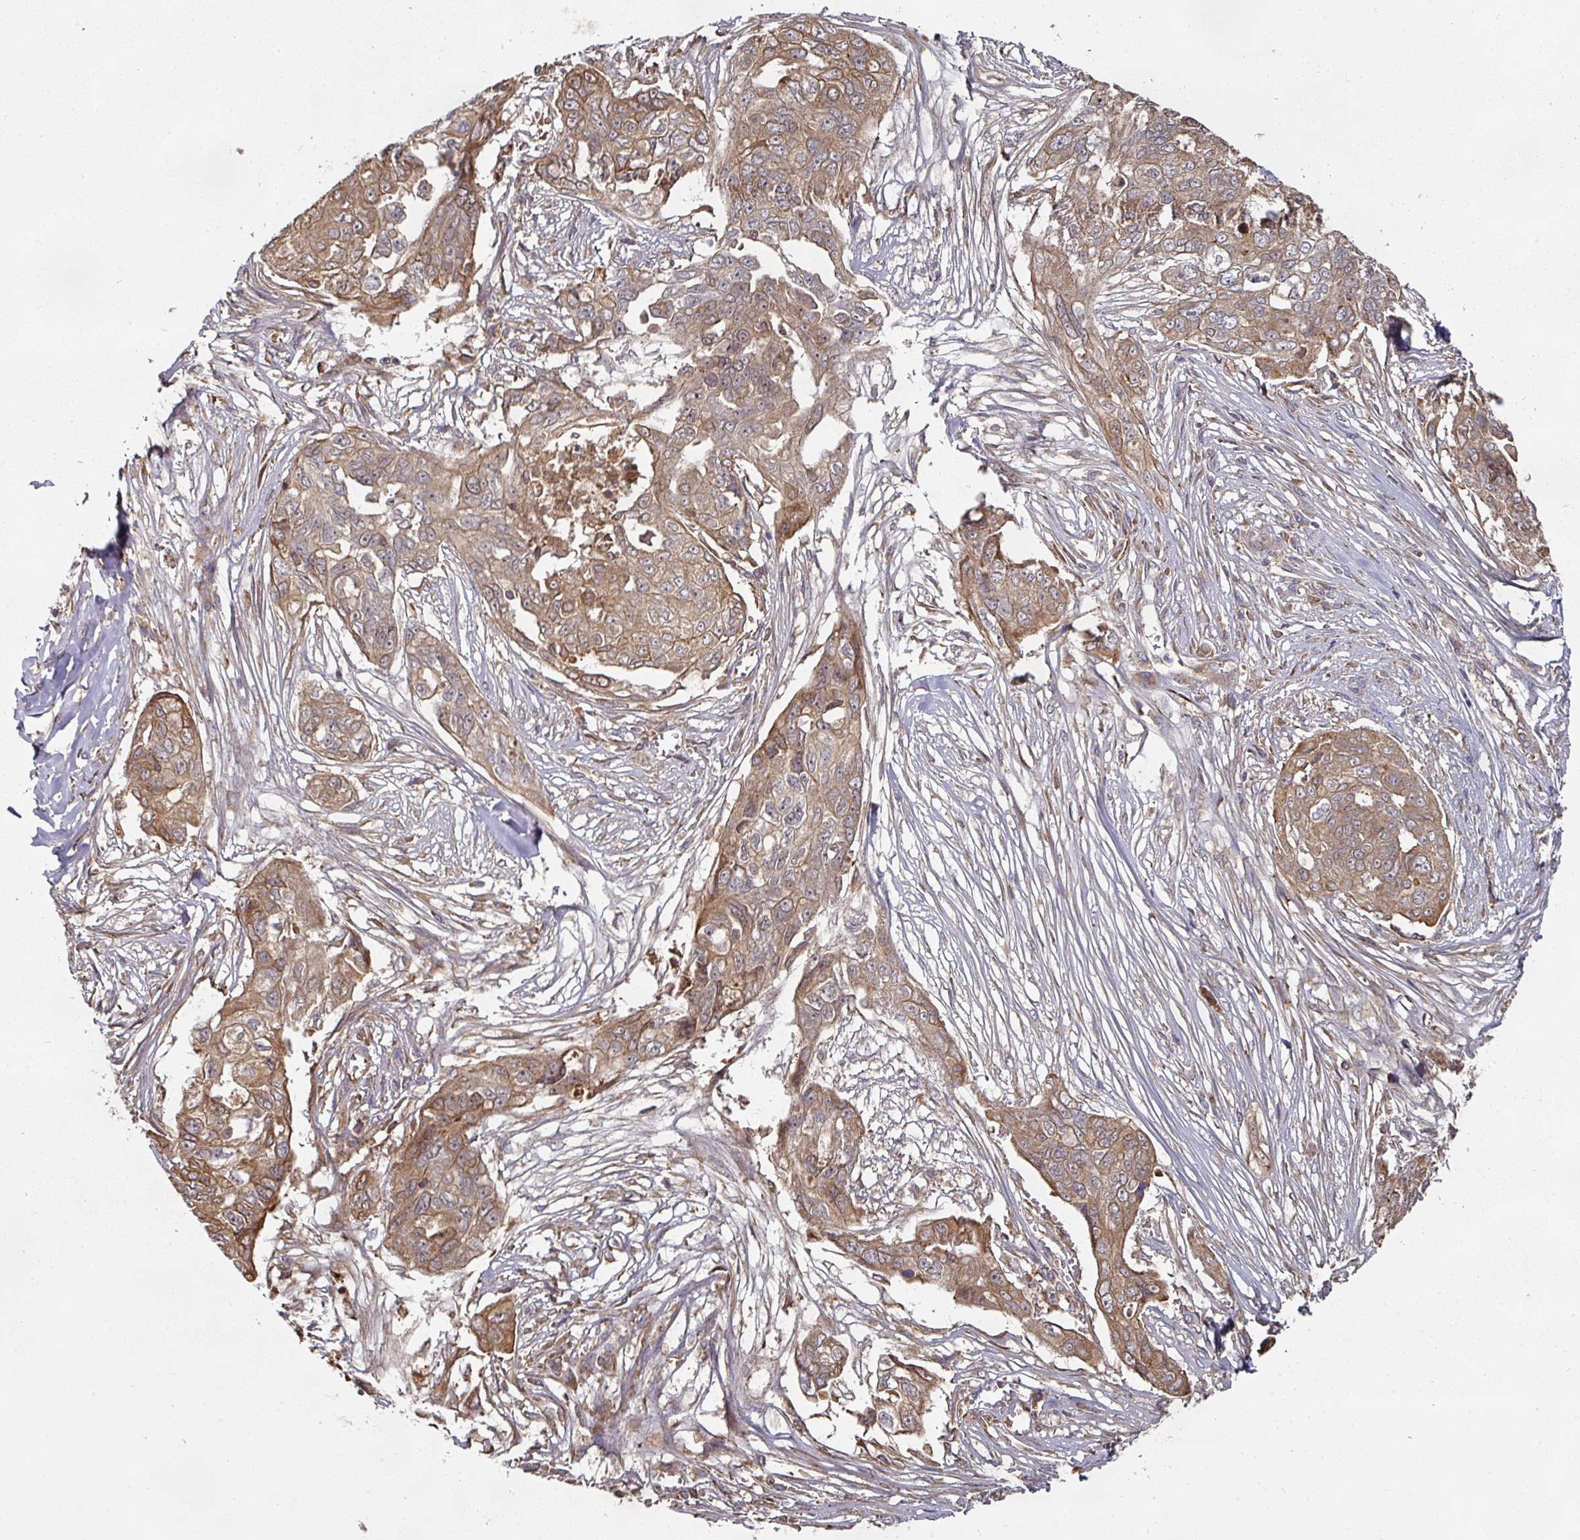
{"staining": {"intensity": "moderate", "quantity": ">75%", "location": "cytoplasmic/membranous"}, "tissue": "ovarian cancer", "cell_type": "Tumor cells", "image_type": "cancer", "snomed": [{"axis": "morphology", "description": "Carcinoma, endometroid"}, {"axis": "topography", "description": "Ovary"}], "caption": "Immunohistochemistry micrograph of human ovarian cancer (endometroid carcinoma) stained for a protein (brown), which demonstrates medium levels of moderate cytoplasmic/membranous positivity in about >75% of tumor cells.", "gene": "CEP95", "patient": {"sex": "female", "age": 70}}